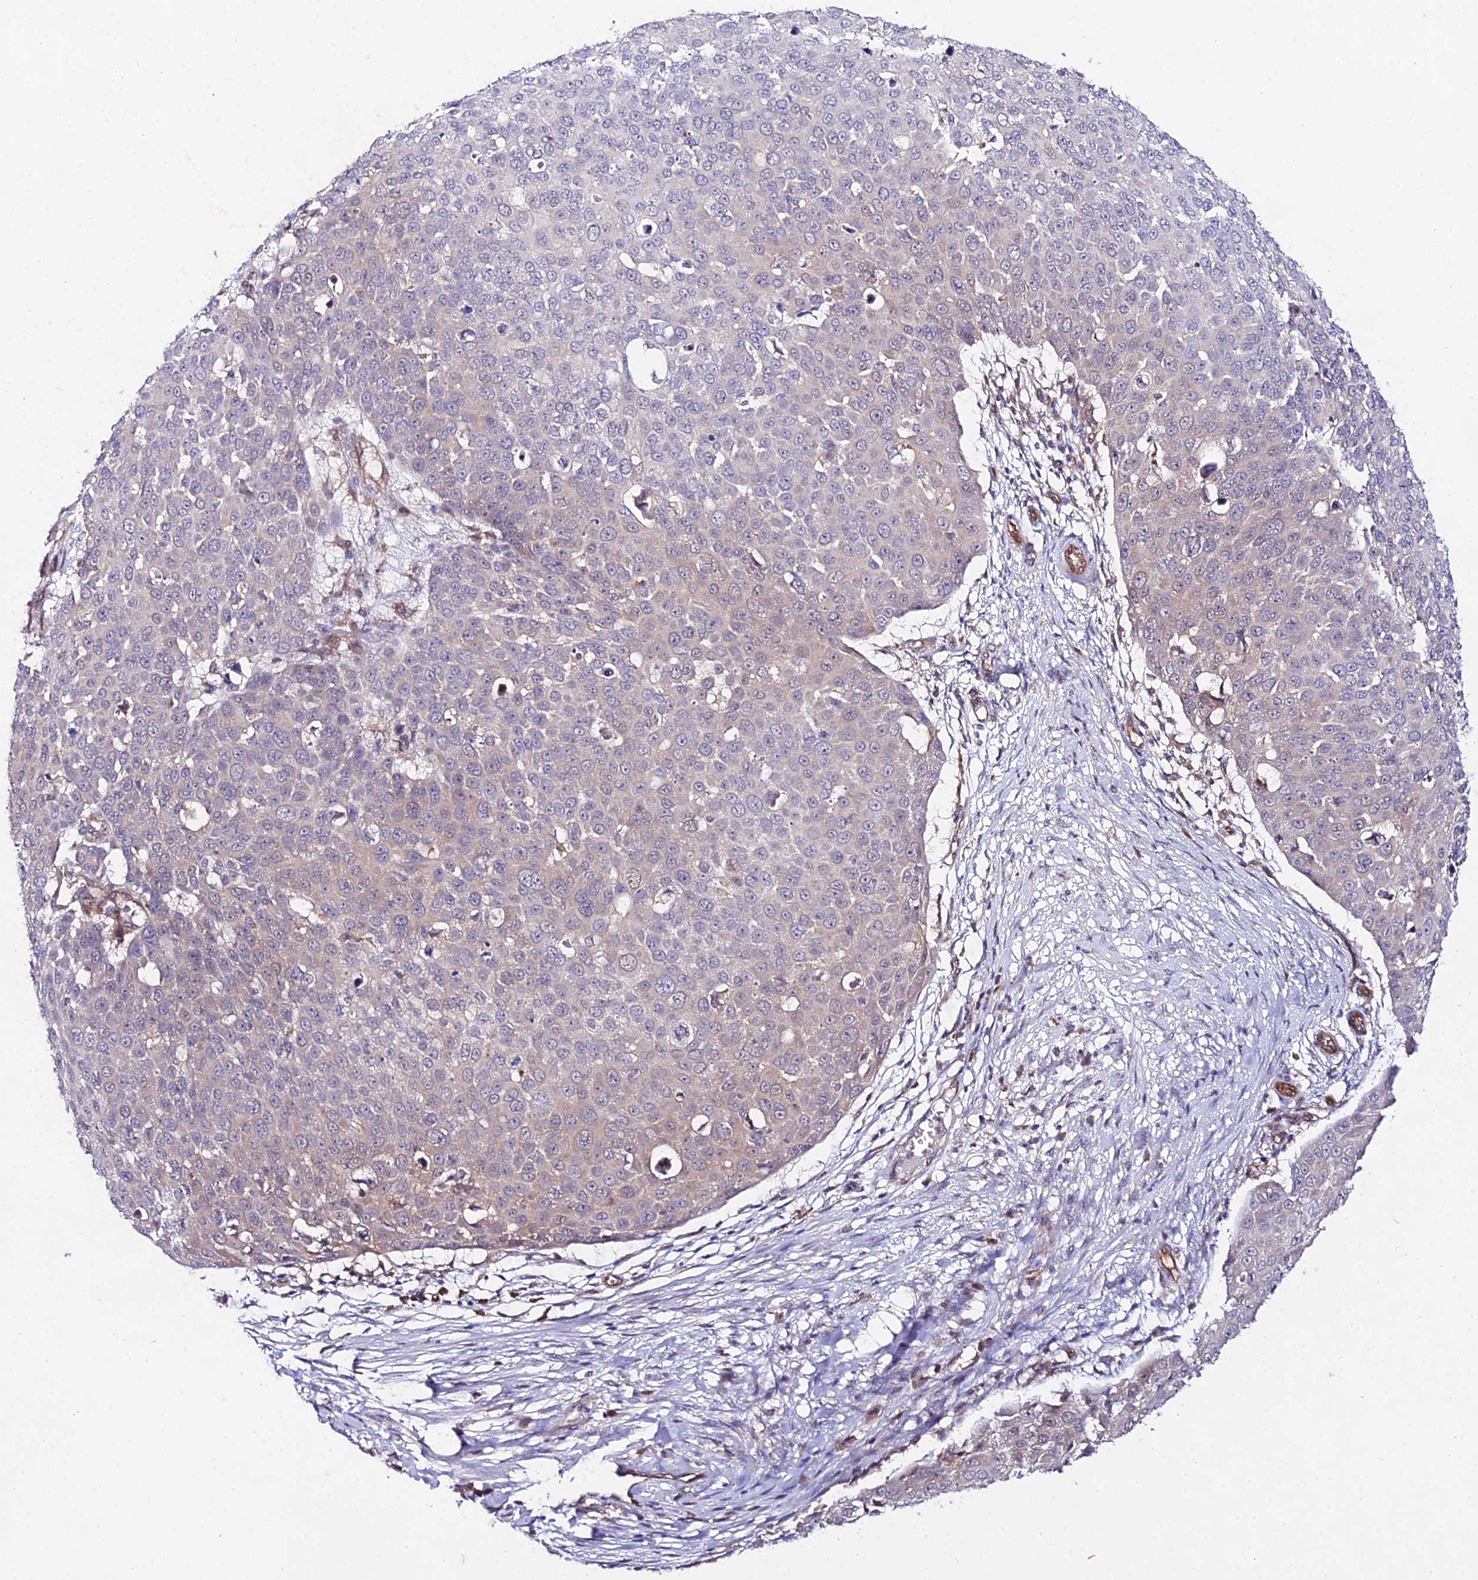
{"staining": {"intensity": "negative", "quantity": "none", "location": "none"}, "tissue": "skin cancer", "cell_type": "Tumor cells", "image_type": "cancer", "snomed": [{"axis": "morphology", "description": "Squamous cell carcinoma, NOS"}, {"axis": "topography", "description": "Skin"}], "caption": "DAB (3,3'-diaminobenzidine) immunohistochemical staining of skin cancer reveals no significant staining in tumor cells. The staining was performed using DAB to visualize the protein expression in brown, while the nuclei were stained in blue with hematoxylin (Magnification: 20x).", "gene": "PPP2R2C", "patient": {"sex": "male", "age": 71}}